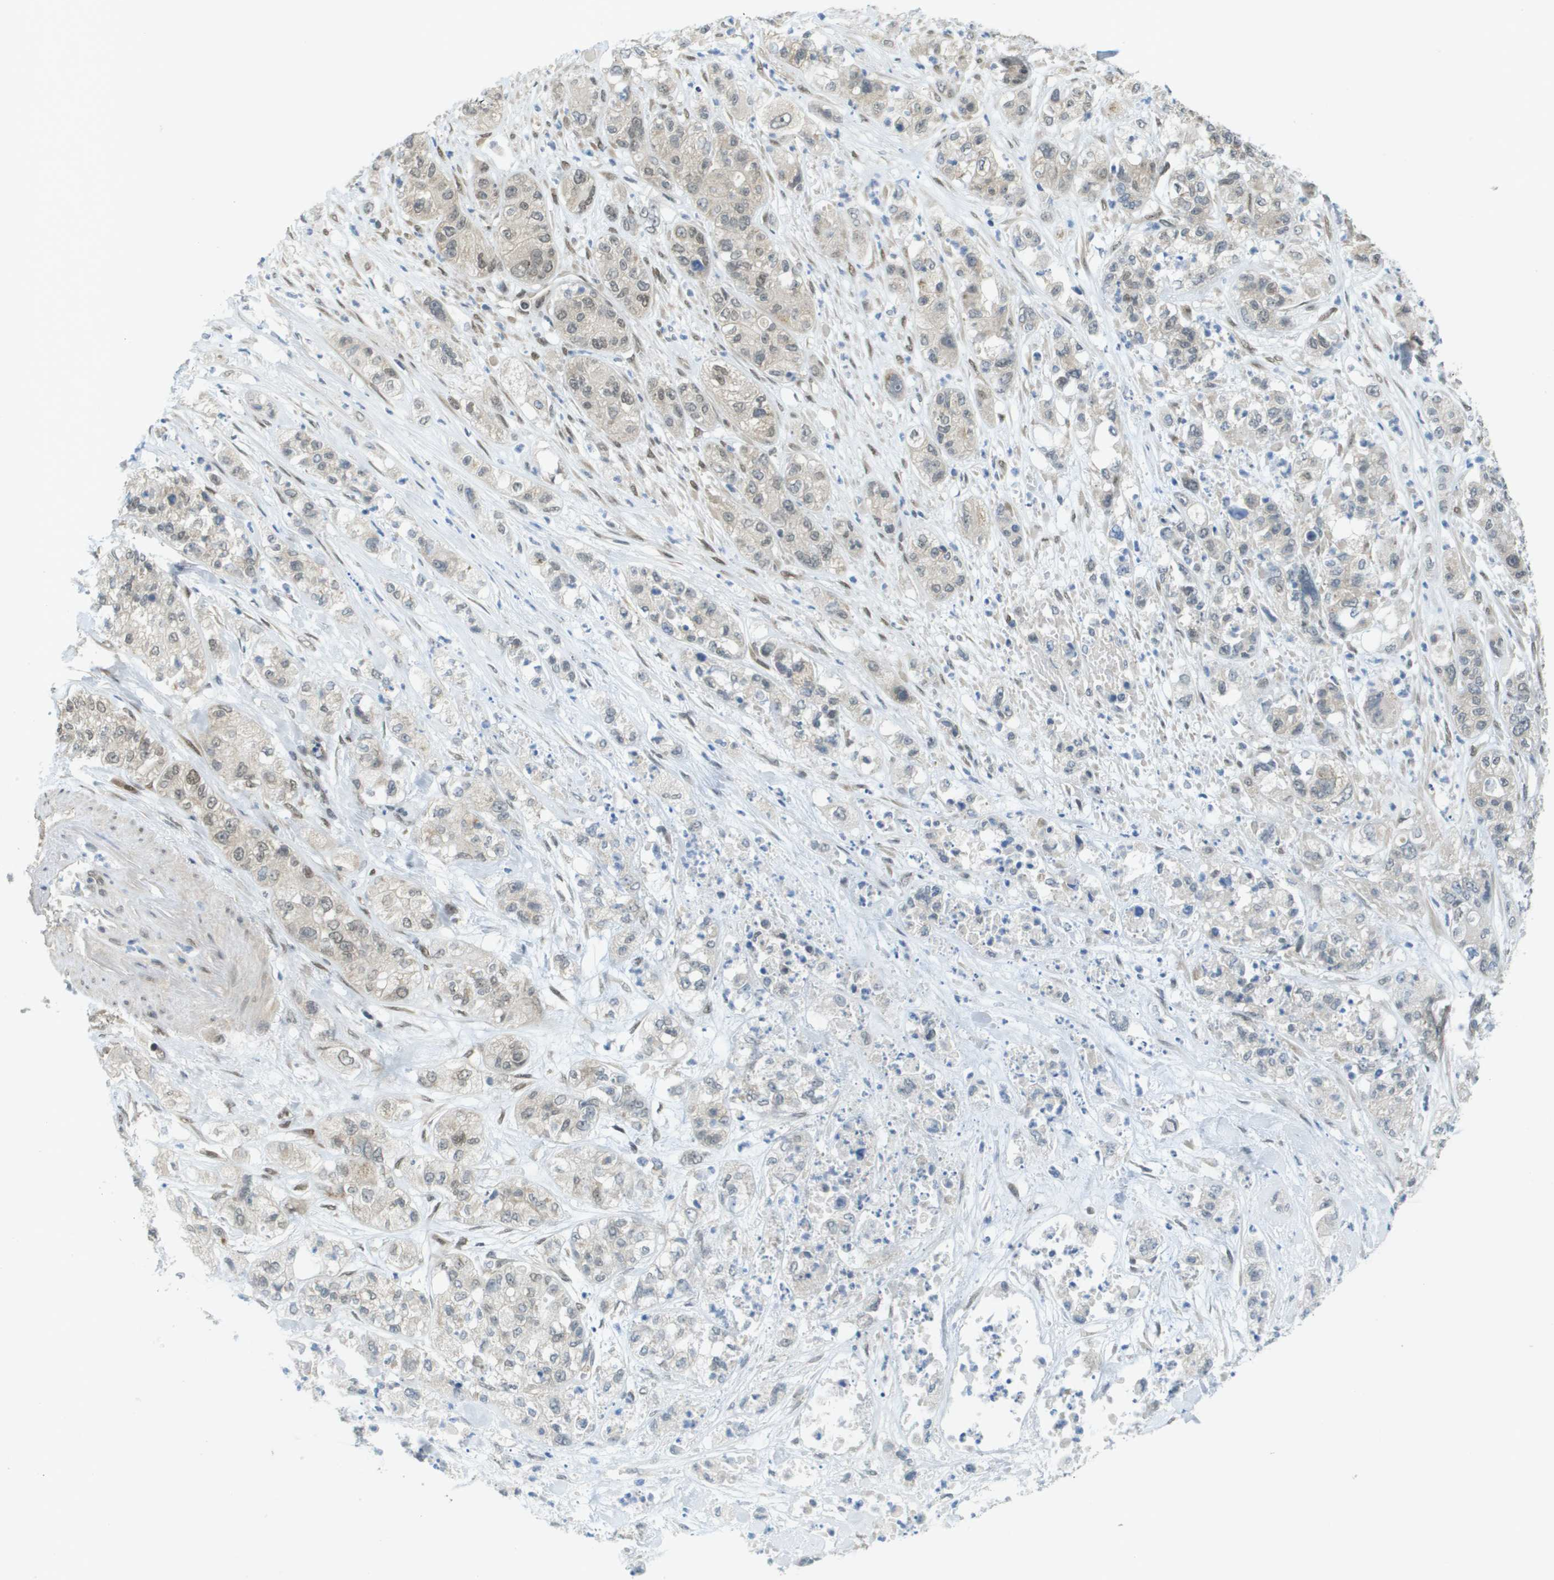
{"staining": {"intensity": "weak", "quantity": "<25%", "location": "nuclear"}, "tissue": "pancreatic cancer", "cell_type": "Tumor cells", "image_type": "cancer", "snomed": [{"axis": "morphology", "description": "Adenocarcinoma, NOS"}, {"axis": "topography", "description": "Pancreas"}], "caption": "This is an immunohistochemistry (IHC) histopathology image of pancreatic adenocarcinoma. There is no staining in tumor cells.", "gene": "ARID1B", "patient": {"sex": "female", "age": 78}}